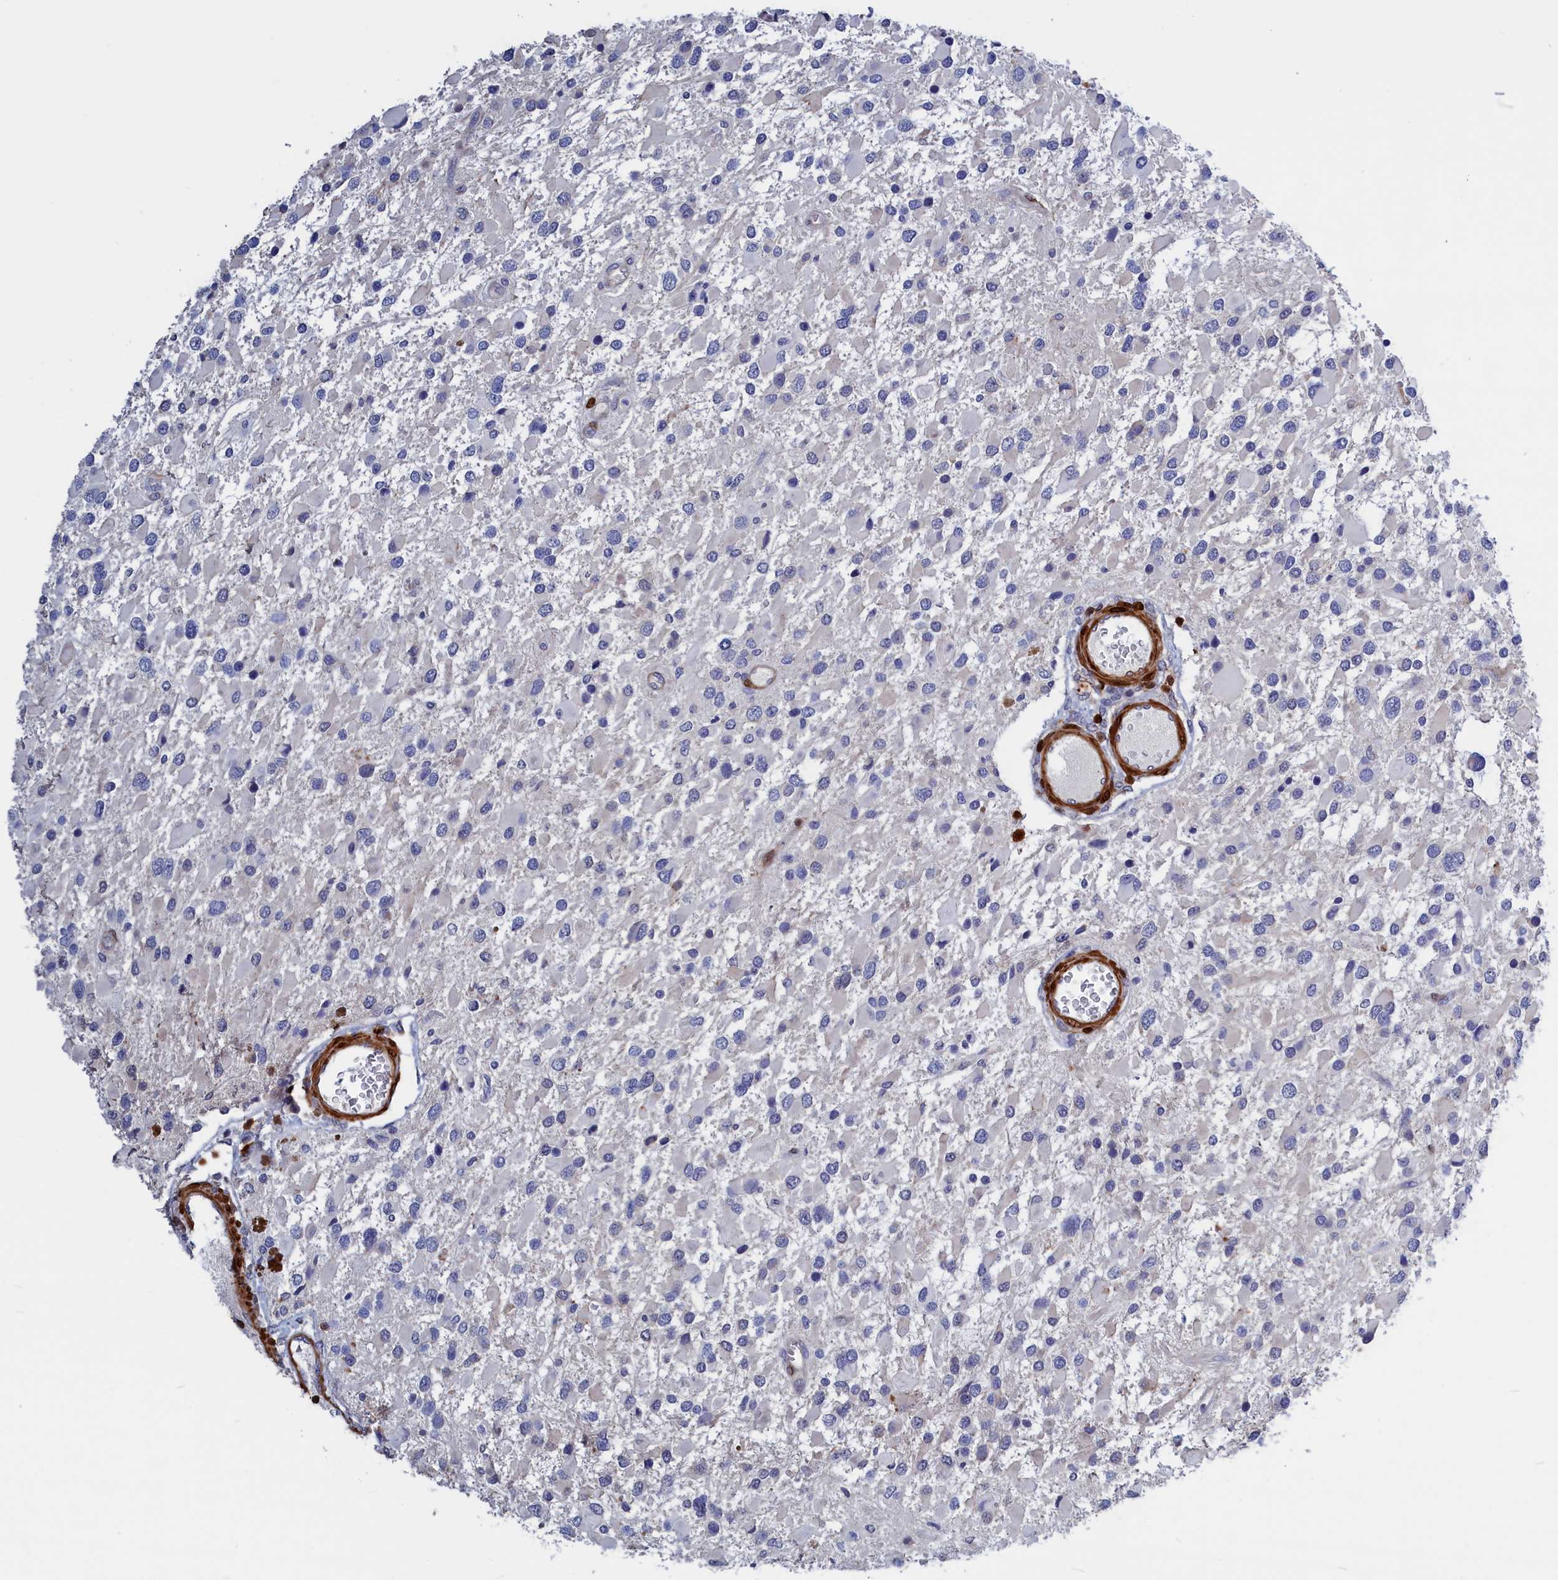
{"staining": {"intensity": "negative", "quantity": "none", "location": "none"}, "tissue": "glioma", "cell_type": "Tumor cells", "image_type": "cancer", "snomed": [{"axis": "morphology", "description": "Glioma, malignant, High grade"}, {"axis": "topography", "description": "Brain"}], "caption": "A histopathology image of glioma stained for a protein displays no brown staining in tumor cells. Nuclei are stained in blue.", "gene": "CRIP1", "patient": {"sex": "male", "age": 53}}